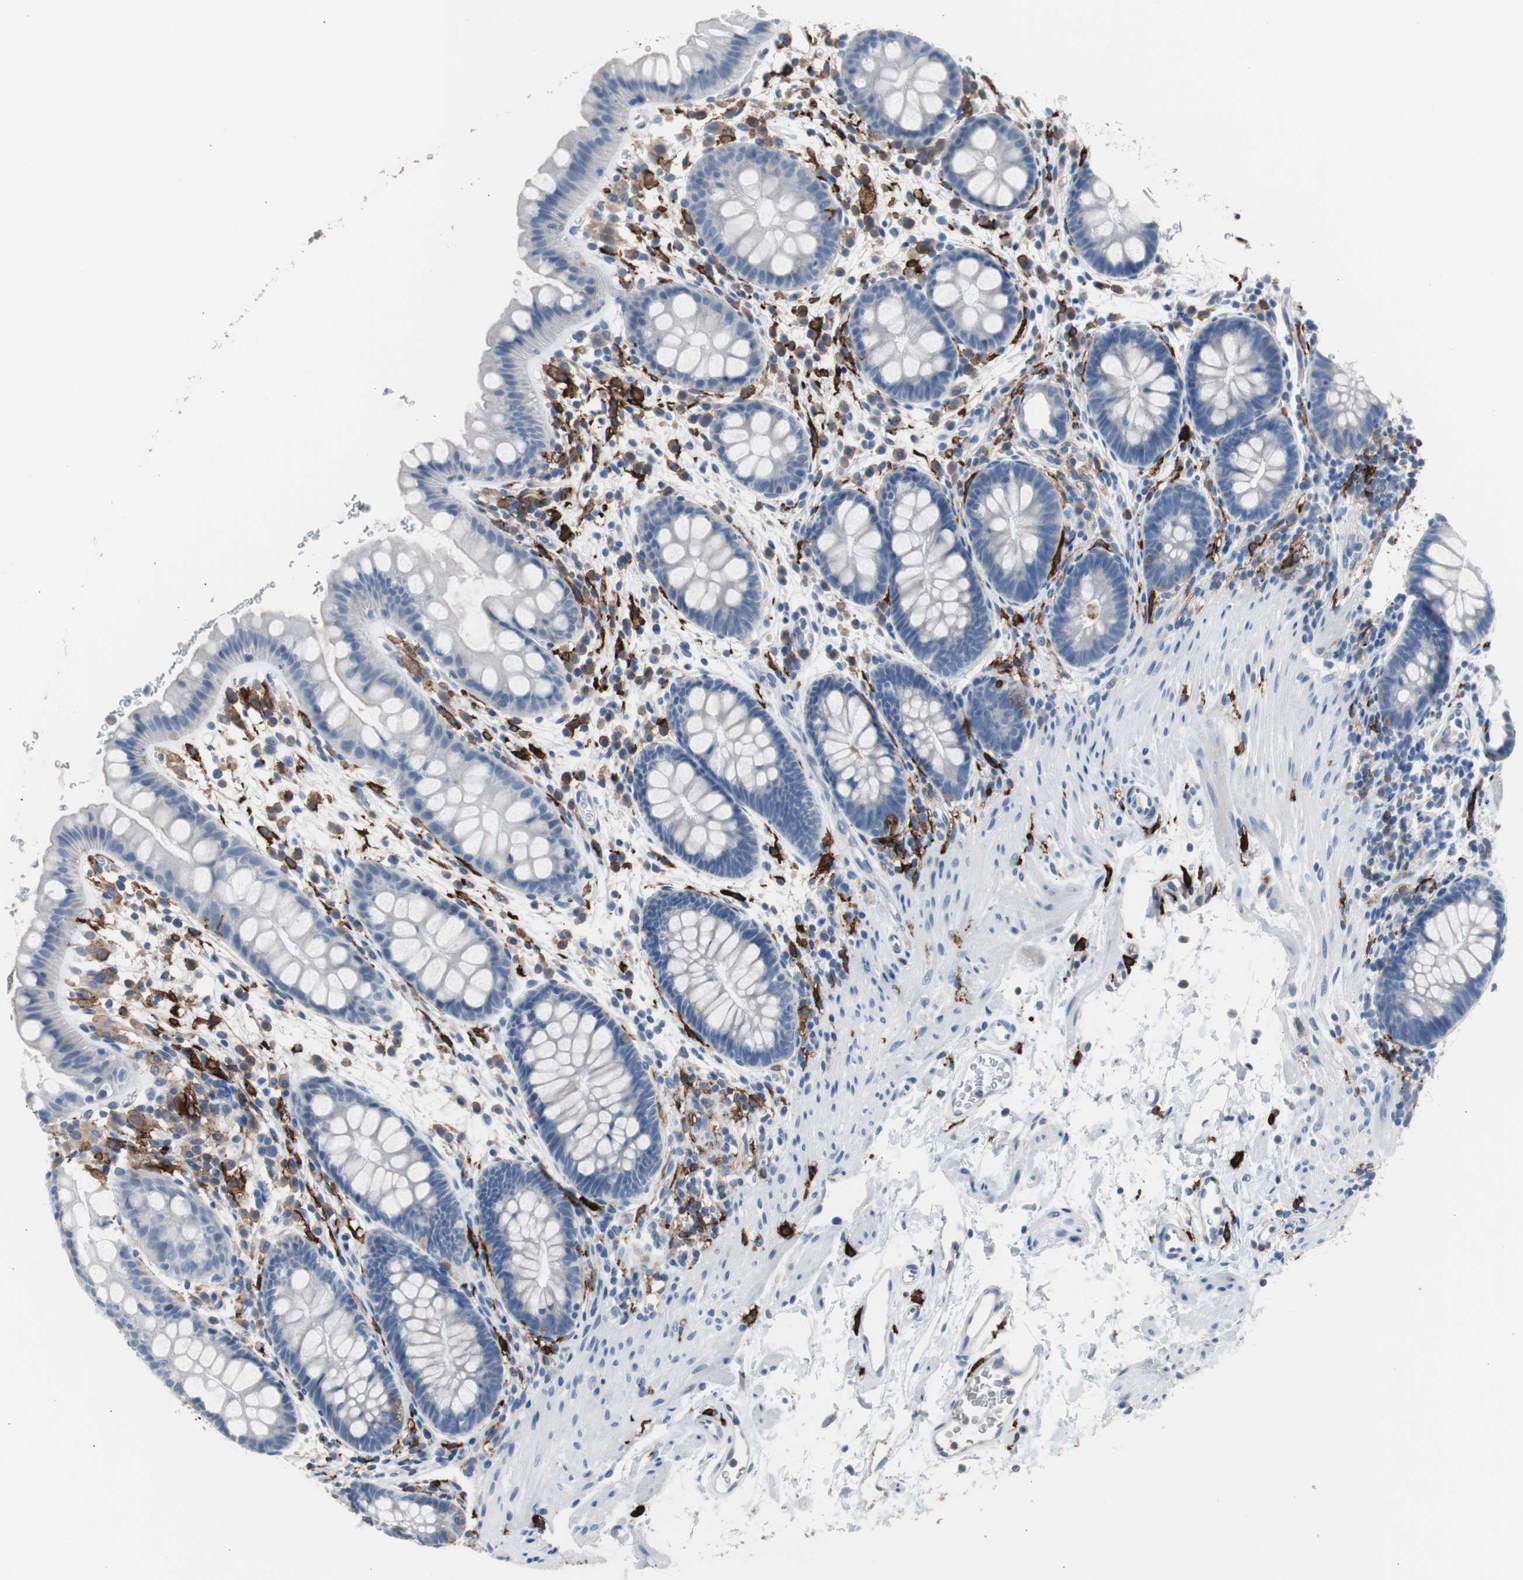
{"staining": {"intensity": "negative", "quantity": "none", "location": "none"}, "tissue": "rectum", "cell_type": "Glandular cells", "image_type": "normal", "snomed": [{"axis": "morphology", "description": "Normal tissue, NOS"}, {"axis": "topography", "description": "Rectum"}], "caption": "The micrograph exhibits no staining of glandular cells in normal rectum.", "gene": "FCGR2B", "patient": {"sex": "female", "age": 24}}